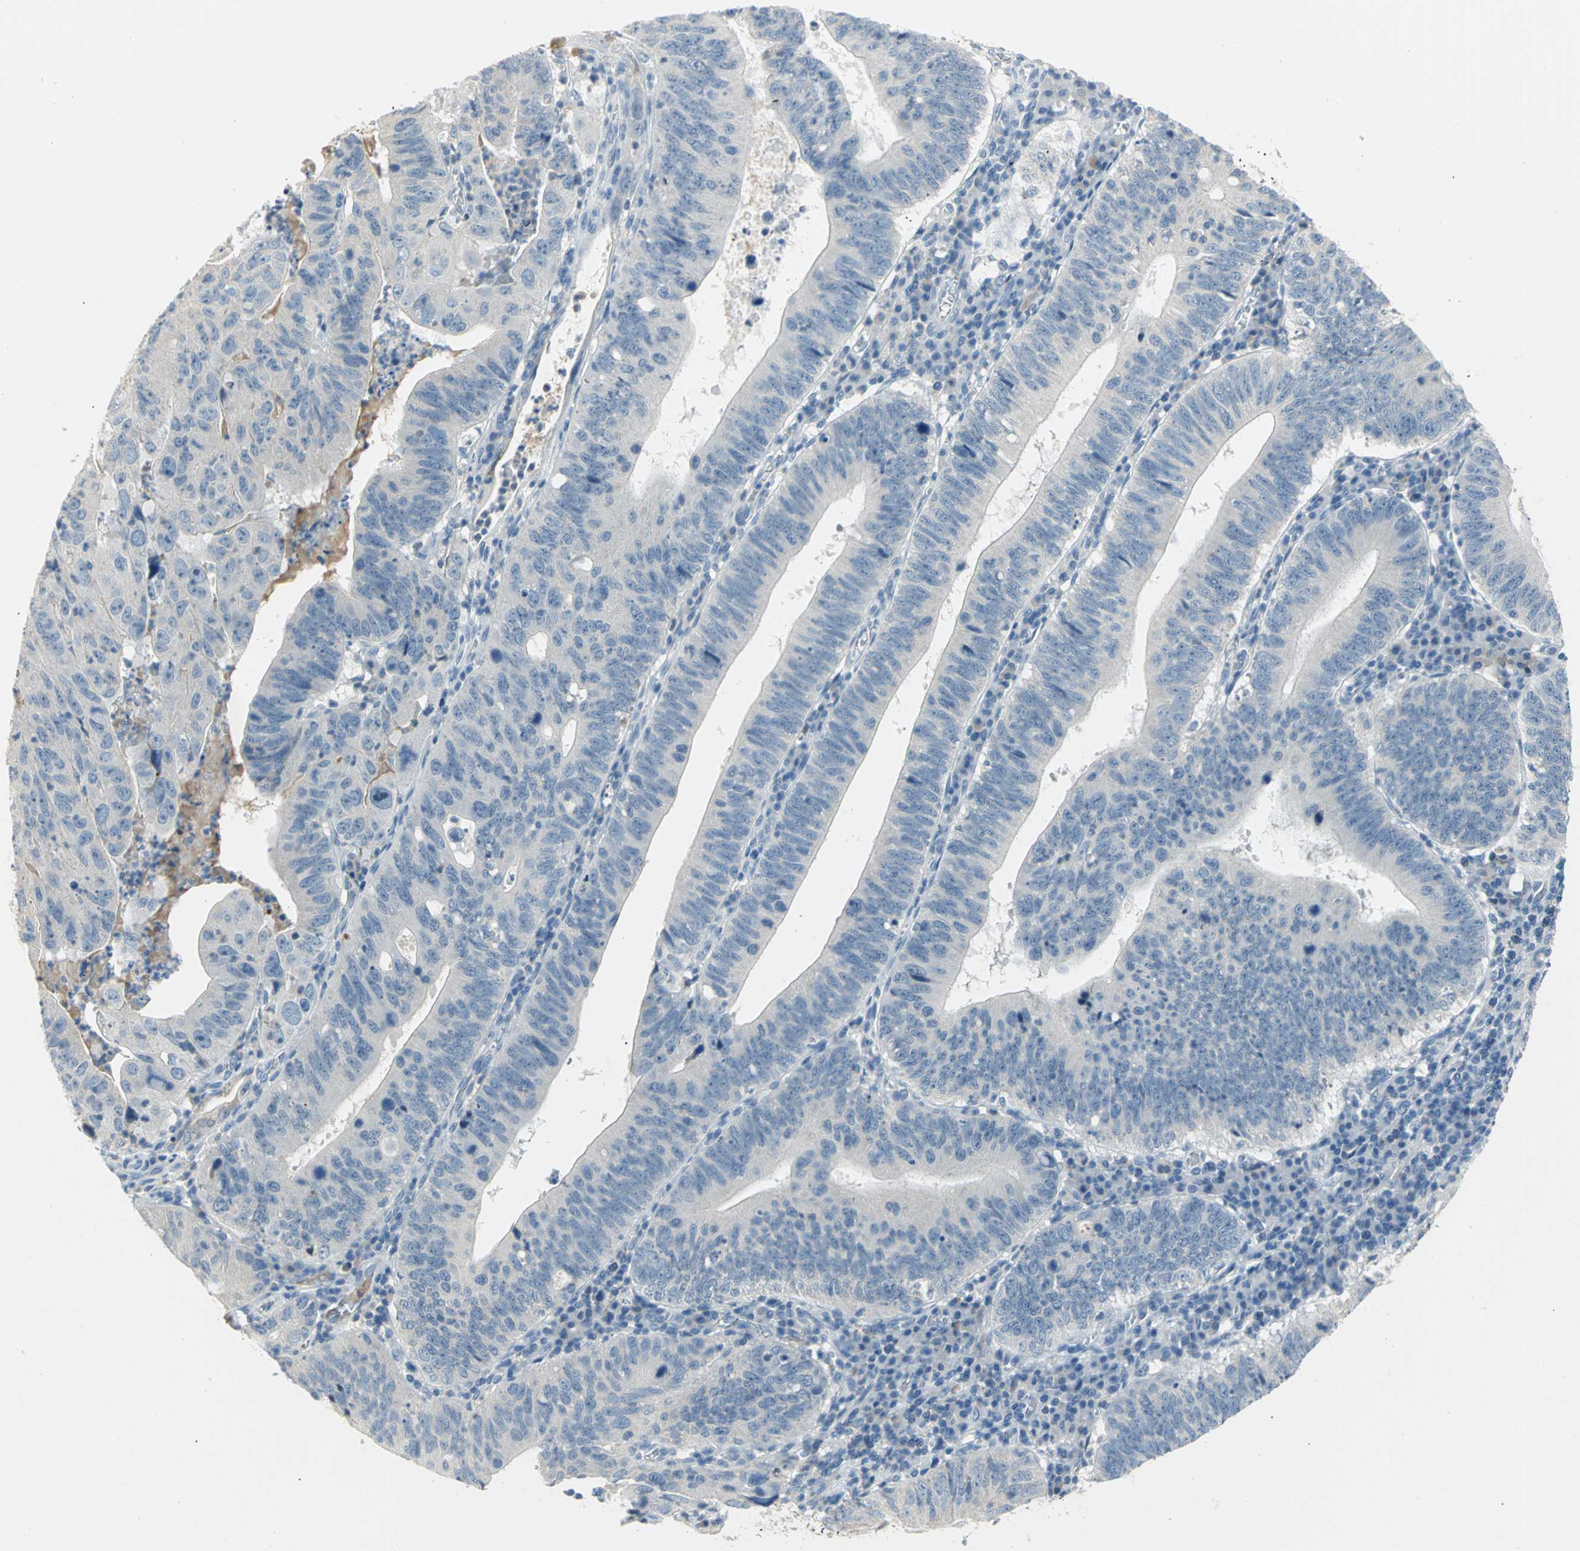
{"staining": {"intensity": "negative", "quantity": "none", "location": "none"}, "tissue": "stomach cancer", "cell_type": "Tumor cells", "image_type": "cancer", "snomed": [{"axis": "morphology", "description": "Adenocarcinoma, NOS"}, {"axis": "topography", "description": "Stomach"}], "caption": "Immunohistochemistry micrograph of neoplastic tissue: human stomach adenocarcinoma stained with DAB (3,3'-diaminobenzidine) displays no significant protein staining in tumor cells. The staining was performed using DAB (3,3'-diaminobenzidine) to visualize the protein expression in brown, while the nuclei were stained in blue with hematoxylin (Magnification: 20x).", "gene": "ZIC1", "patient": {"sex": "male", "age": 59}}